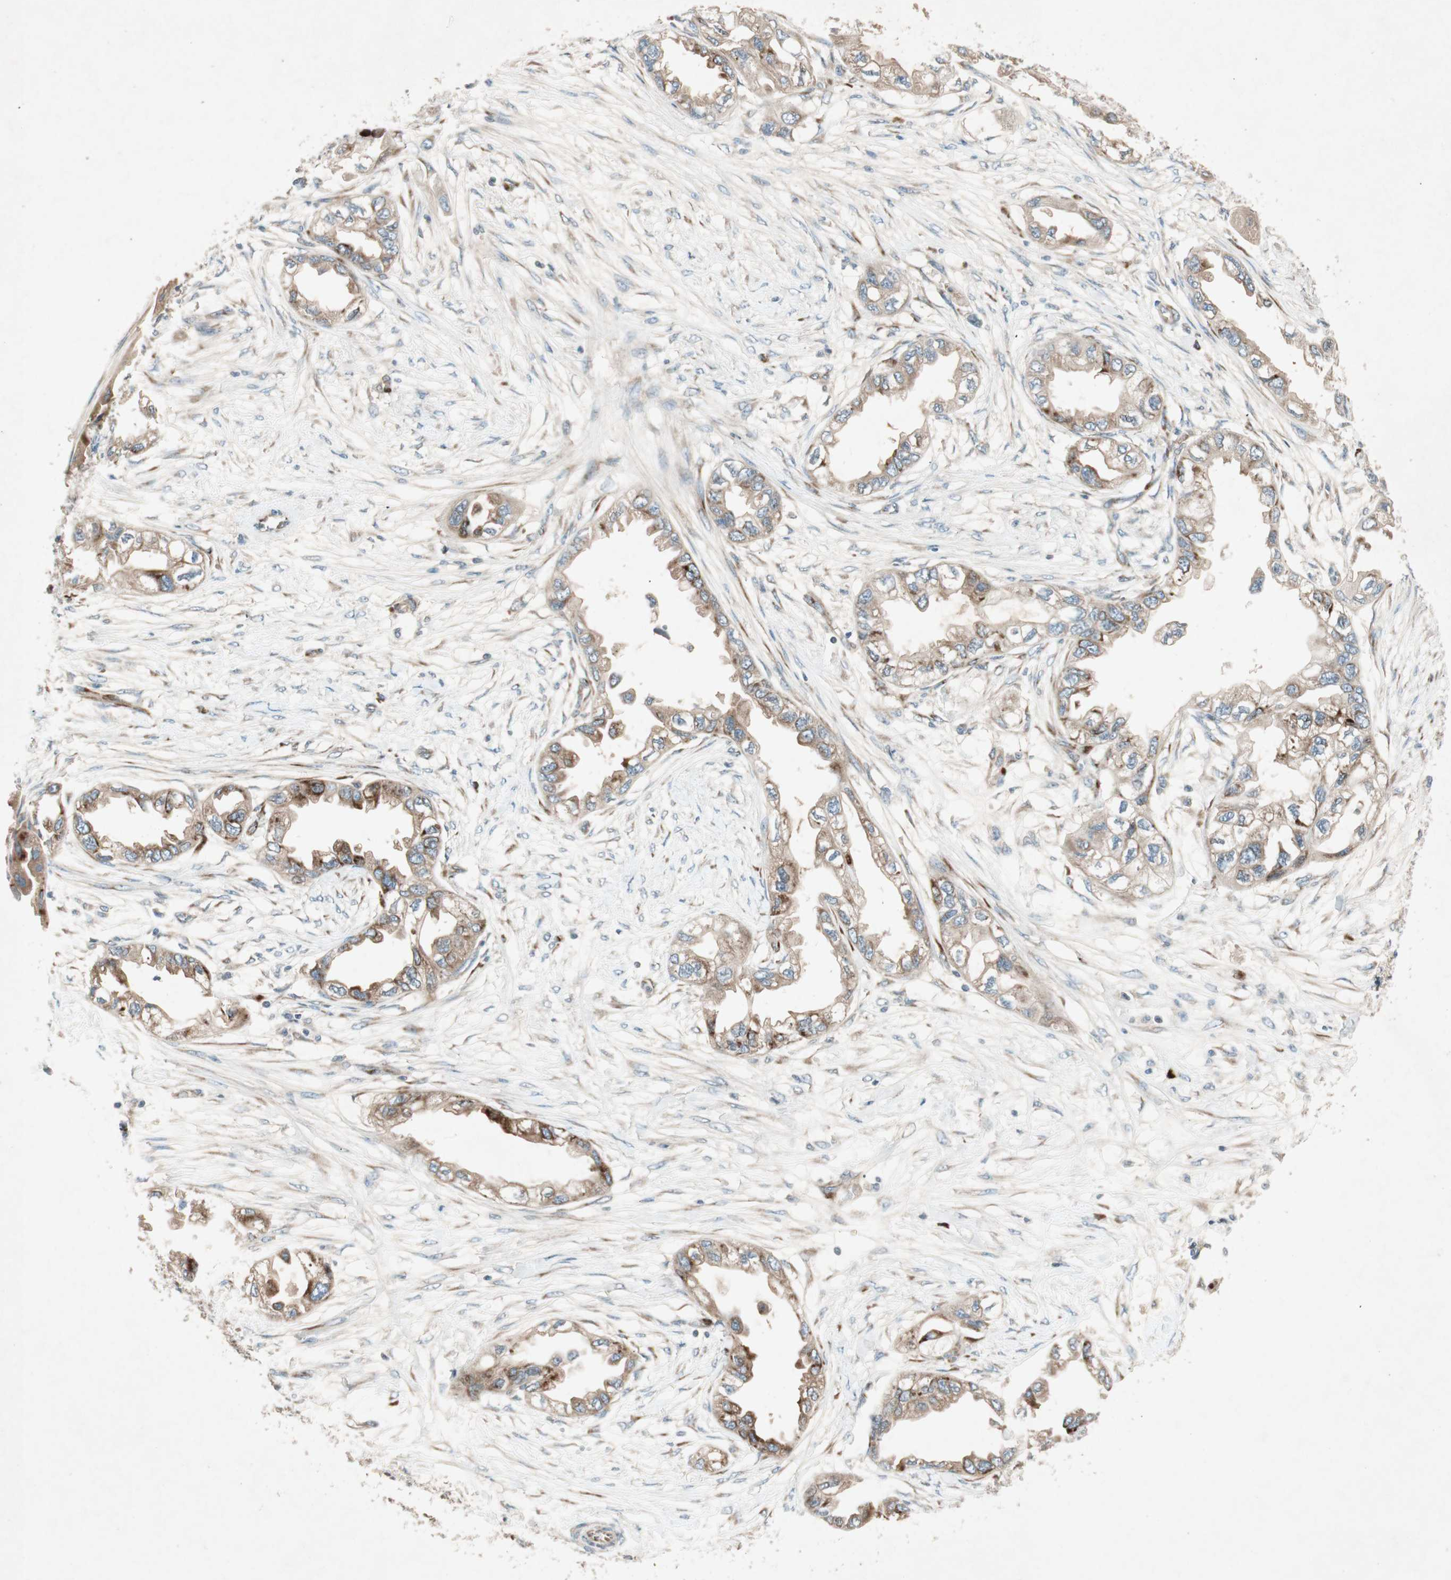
{"staining": {"intensity": "moderate", "quantity": ">75%", "location": "cytoplasmic/membranous"}, "tissue": "endometrial cancer", "cell_type": "Tumor cells", "image_type": "cancer", "snomed": [{"axis": "morphology", "description": "Adenocarcinoma, NOS"}, {"axis": "topography", "description": "Endometrium"}], "caption": "Protein analysis of endometrial adenocarcinoma tissue reveals moderate cytoplasmic/membranous staining in approximately >75% of tumor cells.", "gene": "APOO", "patient": {"sex": "female", "age": 67}}